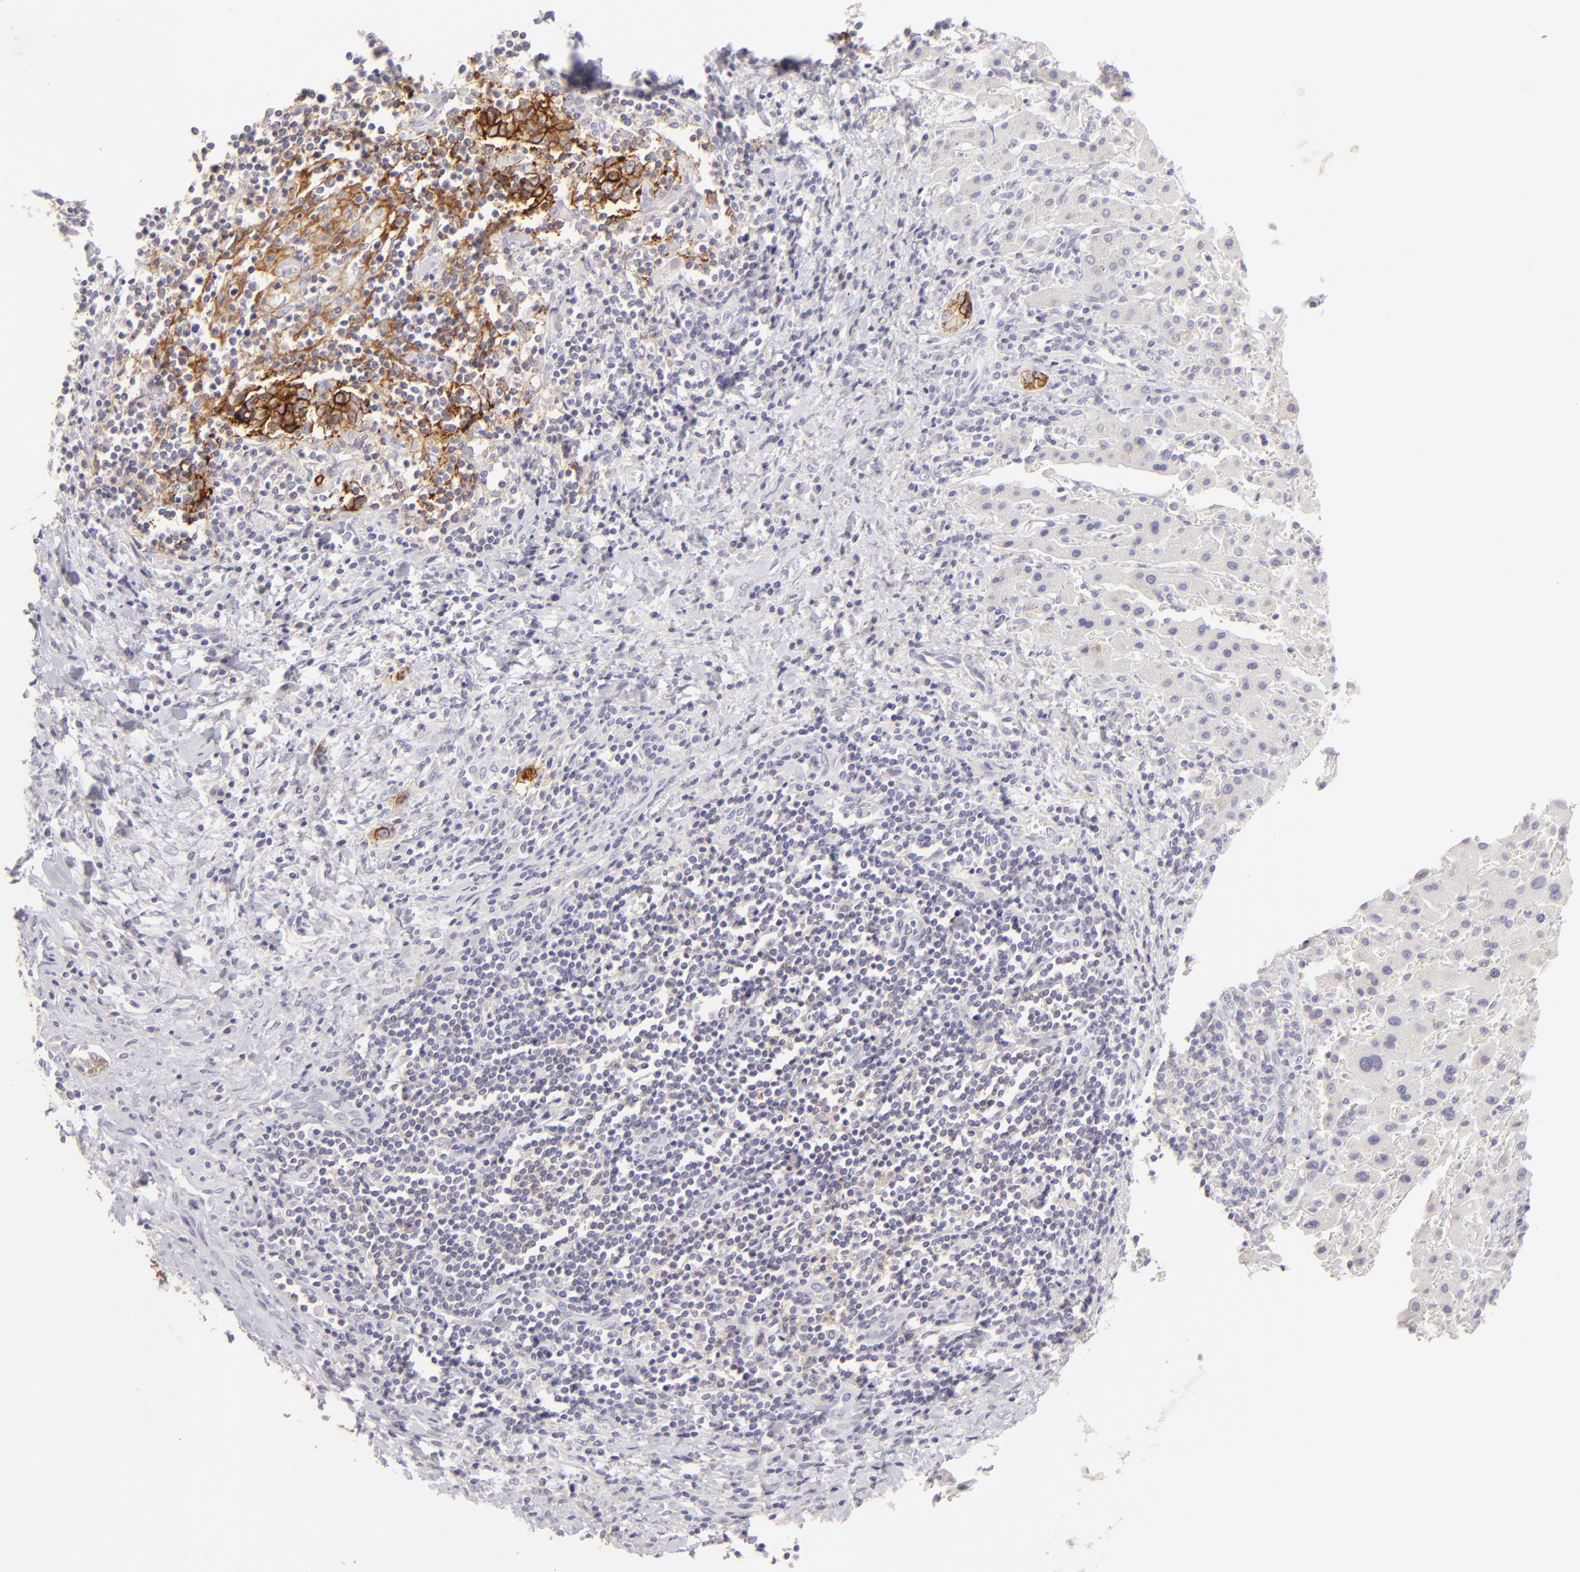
{"staining": {"intensity": "moderate", "quantity": "25%-75%", "location": "cytoplasmic/membranous"}, "tissue": "liver cancer", "cell_type": "Tumor cells", "image_type": "cancer", "snomed": [{"axis": "morphology", "description": "Cholangiocarcinoma"}, {"axis": "topography", "description": "Liver"}], "caption": "DAB immunohistochemical staining of human cholangiocarcinoma (liver) displays moderate cytoplasmic/membranous protein staining in approximately 25%-75% of tumor cells.", "gene": "CLDN4", "patient": {"sex": "male", "age": 57}}